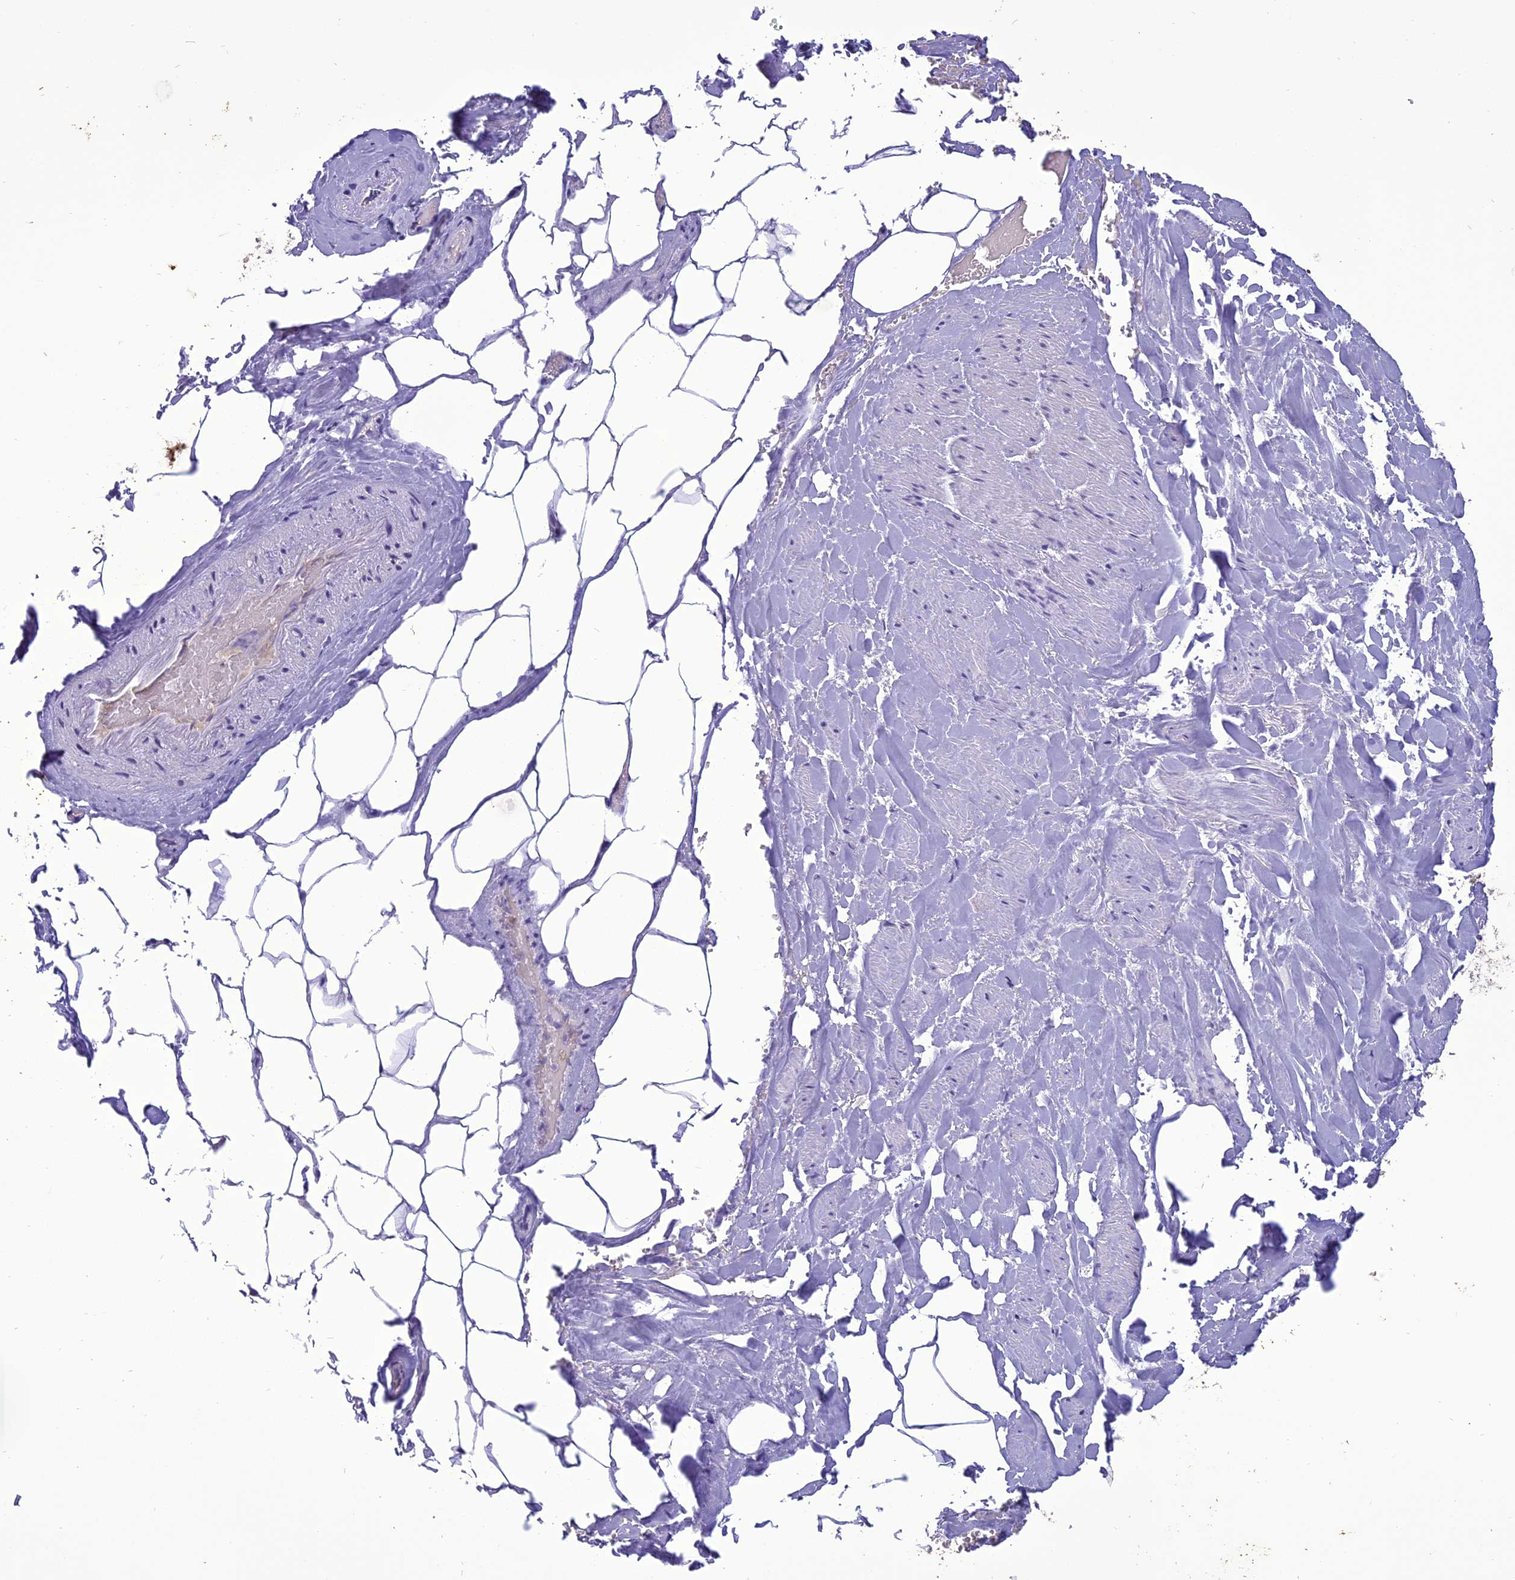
{"staining": {"intensity": "negative", "quantity": "none", "location": "none"}, "tissue": "adipose tissue", "cell_type": "Adipocytes", "image_type": "normal", "snomed": [{"axis": "morphology", "description": "Normal tissue, NOS"}, {"axis": "morphology", "description": "Adenocarcinoma, Low grade"}, {"axis": "topography", "description": "Prostate"}, {"axis": "topography", "description": "Peripheral nerve tissue"}], "caption": "Immunohistochemistry (IHC) image of normal adipose tissue: human adipose tissue stained with DAB (3,3'-diaminobenzidine) exhibits no significant protein staining in adipocytes. (Brightfield microscopy of DAB (3,3'-diaminobenzidine) immunohistochemistry at high magnification).", "gene": "TIGD7", "patient": {"sex": "male", "age": 63}}